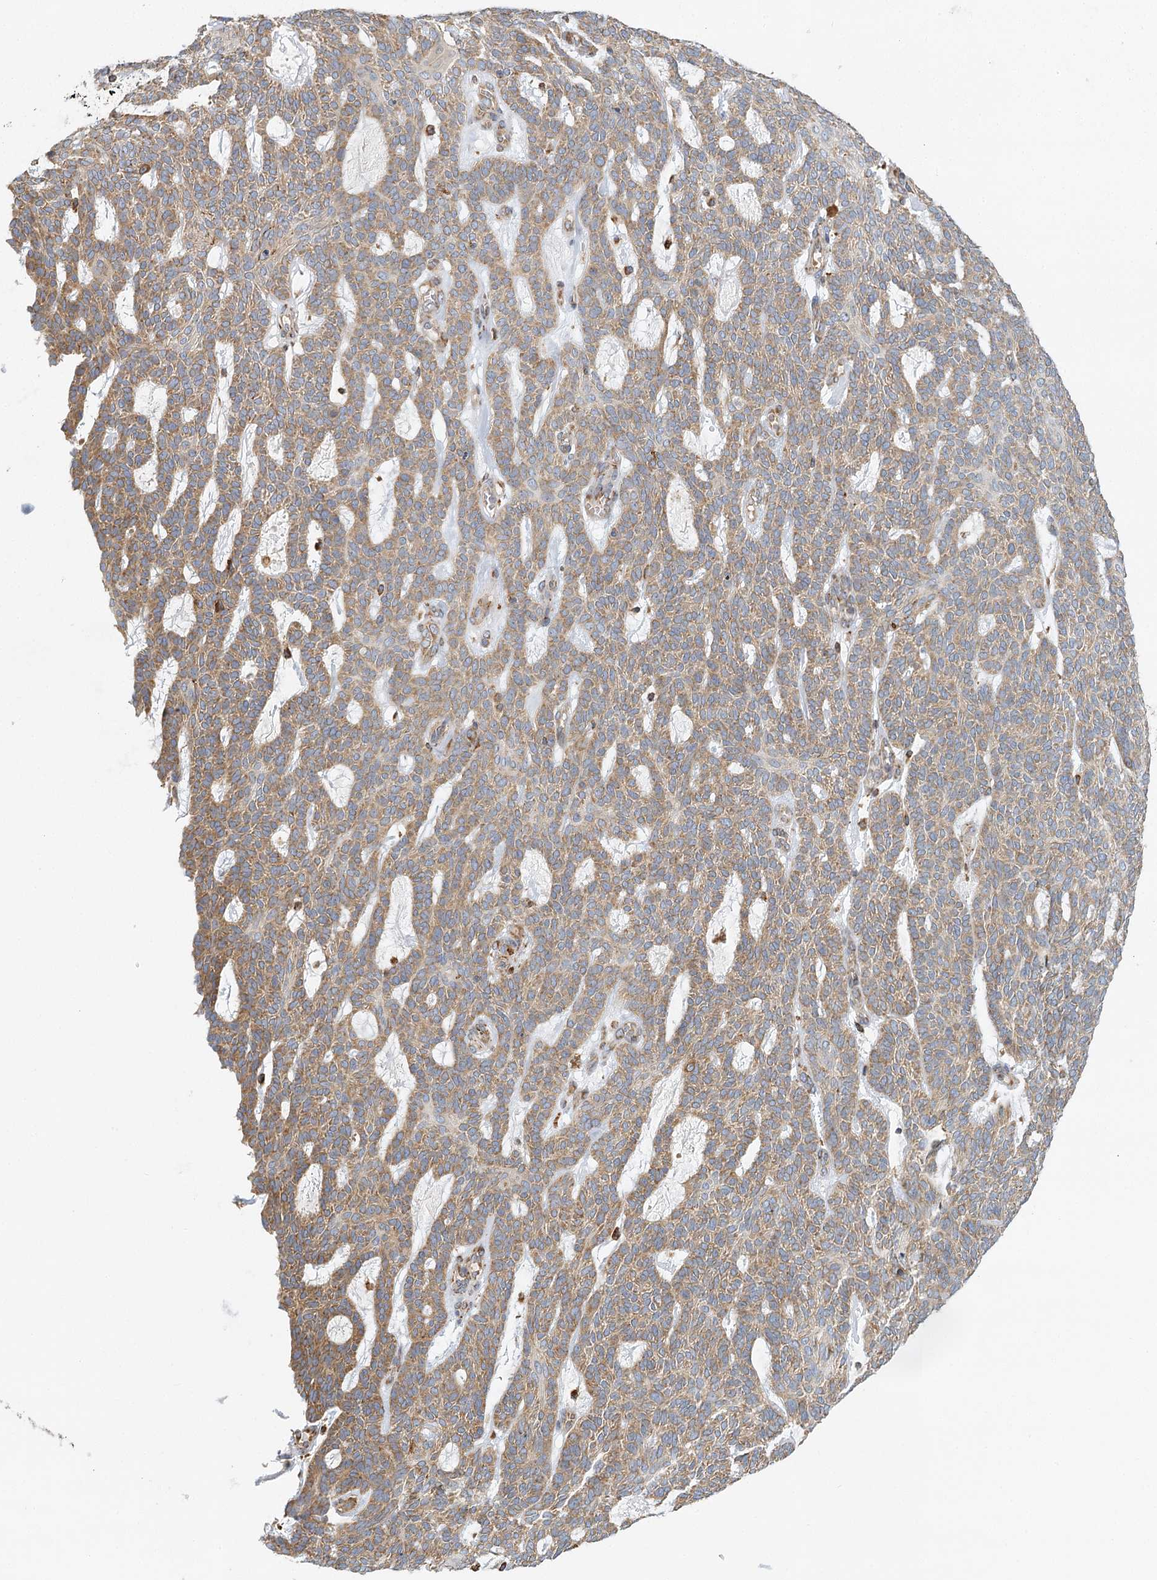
{"staining": {"intensity": "moderate", "quantity": ">75%", "location": "cytoplasmic/membranous"}, "tissue": "skin cancer", "cell_type": "Tumor cells", "image_type": "cancer", "snomed": [{"axis": "morphology", "description": "Squamous cell carcinoma, NOS"}, {"axis": "topography", "description": "Skin"}], "caption": "Tumor cells display moderate cytoplasmic/membranous expression in about >75% of cells in skin cancer (squamous cell carcinoma).", "gene": "TAS1R1", "patient": {"sex": "female", "age": 90}}